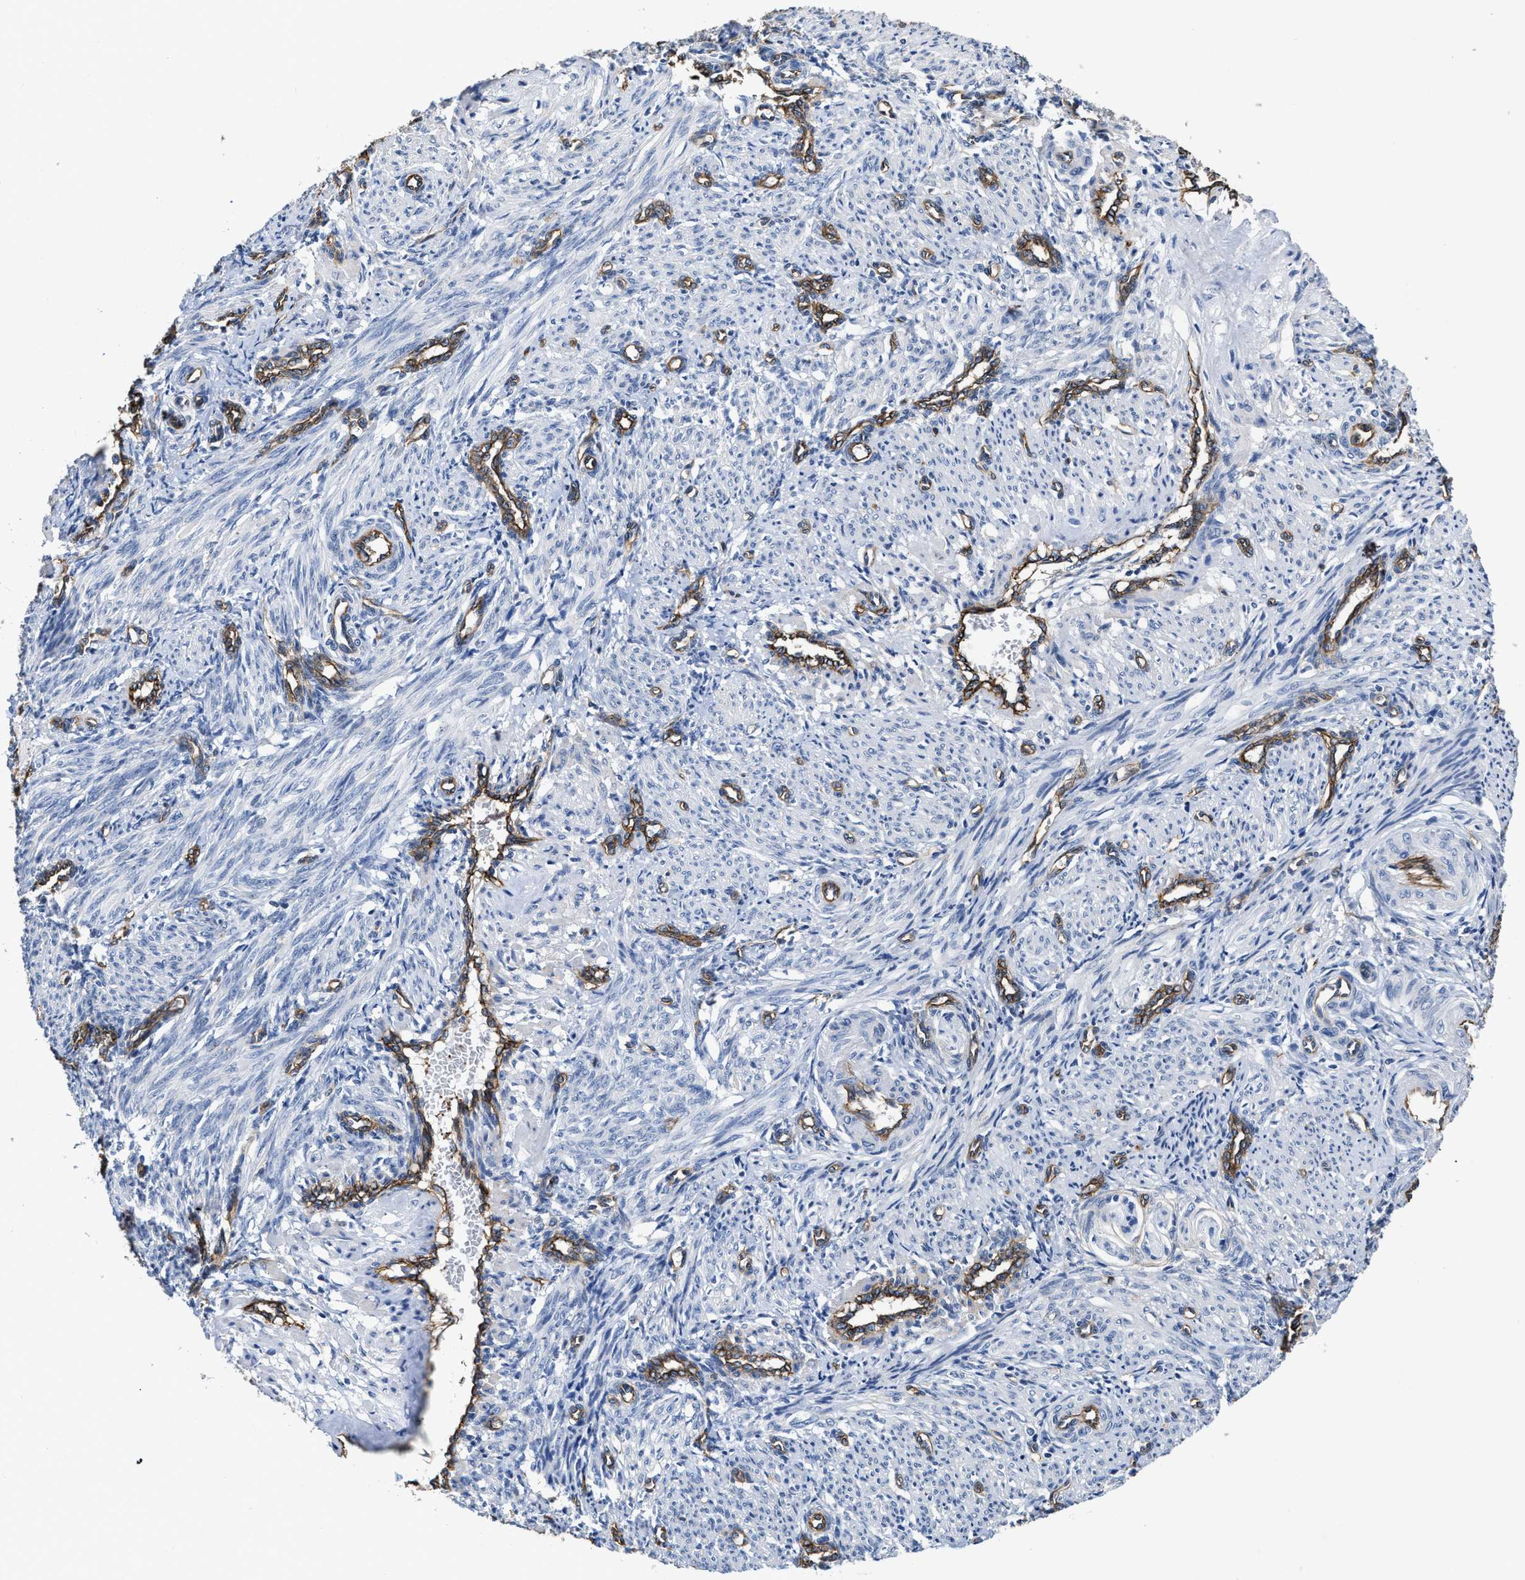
{"staining": {"intensity": "weak", "quantity": "<25%", "location": "cytoplasmic/membranous"}, "tissue": "smooth muscle", "cell_type": "Smooth muscle cells", "image_type": "normal", "snomed": [{"axis": "morphology", "description": "Normal tissue, NOS"}, {"axis": "topography", "description": "Endometrium"}], "caption": "This is a micrograph of immunohistochemistry (IHC) staining of benign smooth muscle, which shows no positivity in smooth muscle cells. (DAB (3,3'-diaminobenzidine) IHC, high magnification).", "gene": "C22orf42", "patient": {"sex": "female", "age": 33}}